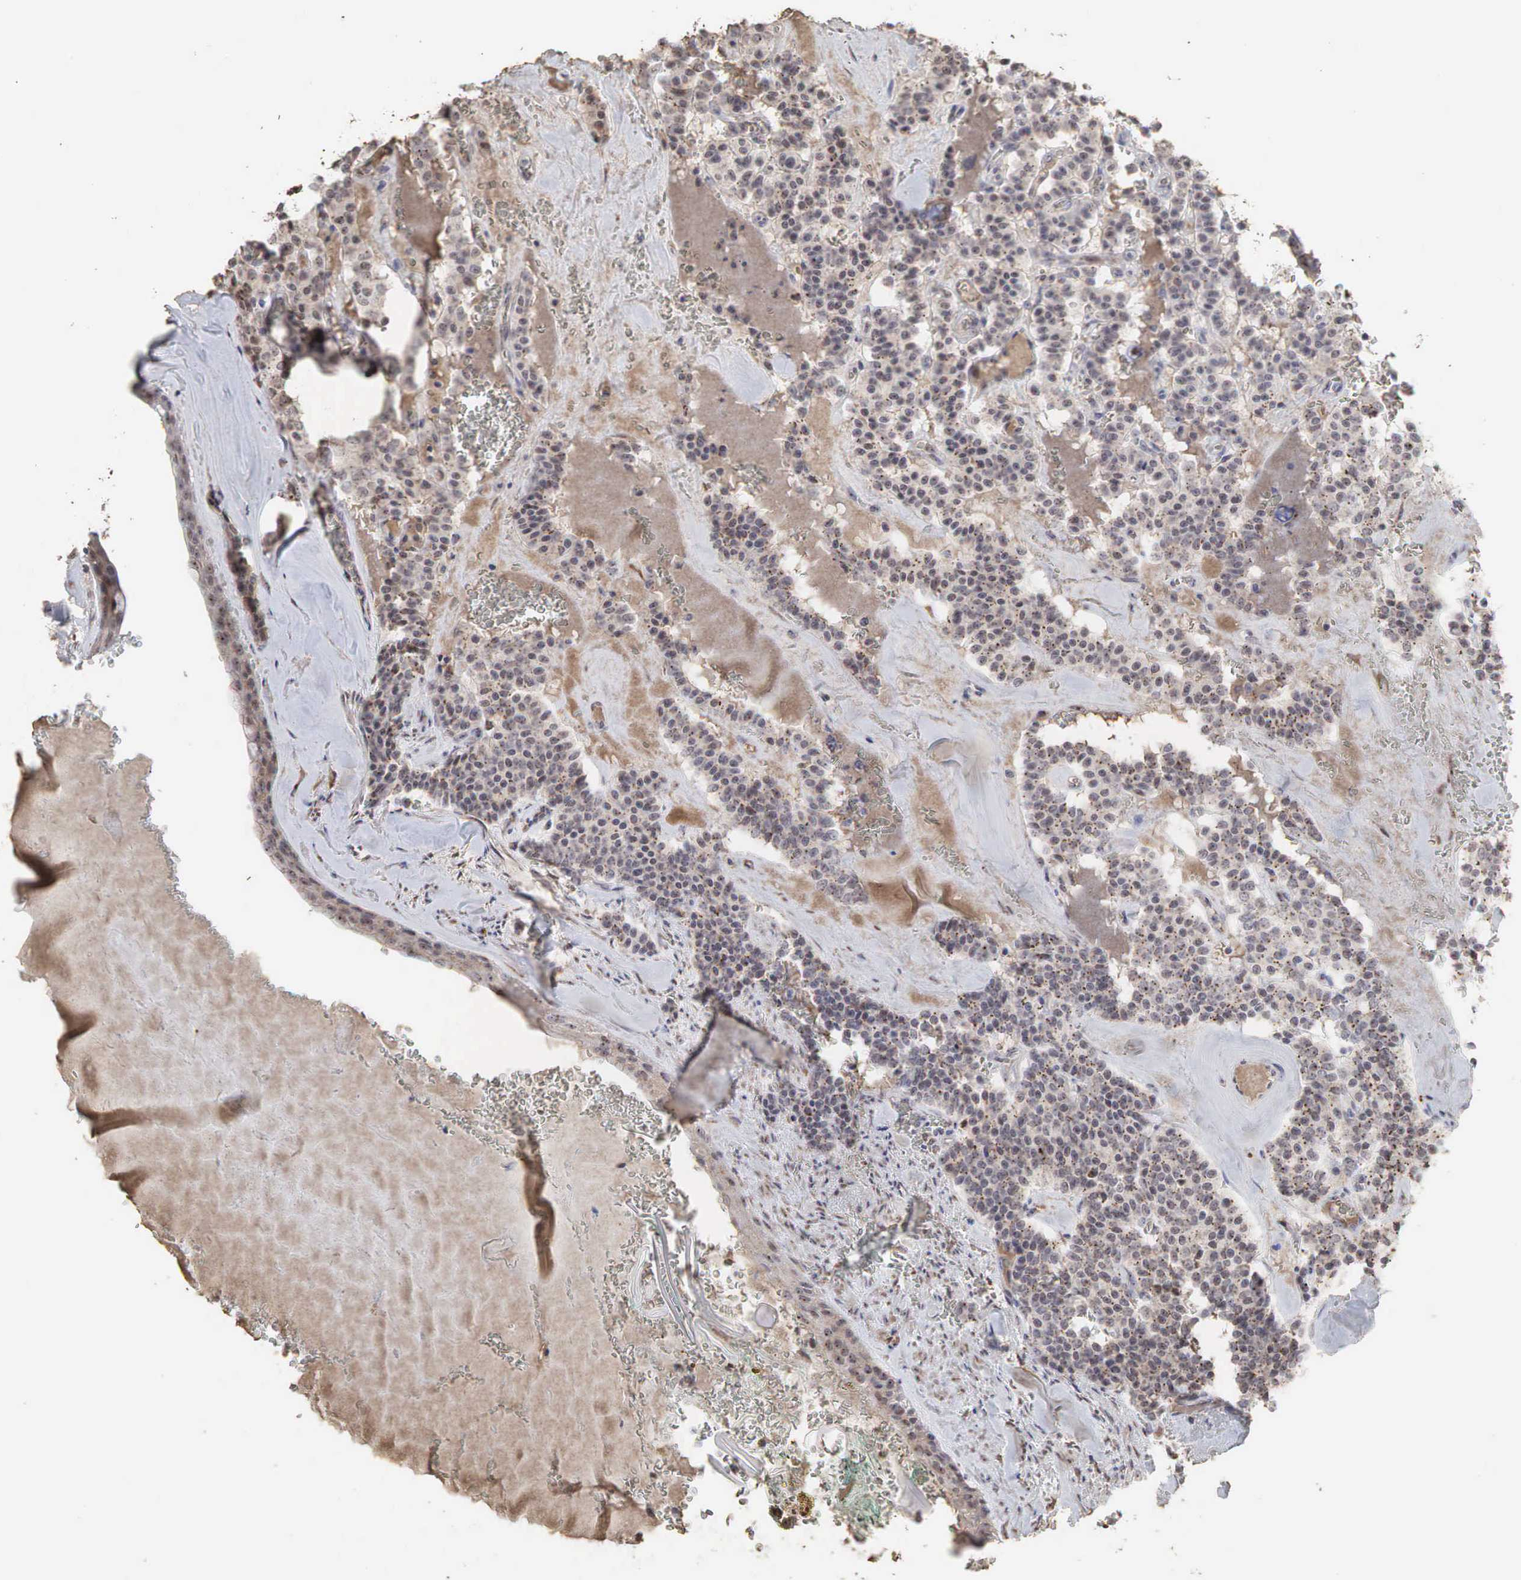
{"staining": {"intensity": "moderate", "quantity": "25%-75%", "location": "cytoplasmic/membranous,nuclear"}, "tissue": "carcinoid", "cell_type": "Tumor cells", "image_type": "cancer", "snomed": [{"axis": "morphology", "description": "Carcinoid, malignant, NOS"}, {"axis": "topography", "description": "Bronchus"}], "caption": "Immunohistochemical staining of carcinoid displays medium levels of moderate cytoplasmic/membranous and nuclear staining in about 25%-75% of tumor cells. The staining was performed using DAB (3,3'-diaminobenzidine), with brown indicating positive protein expression. Nuclei are stained blue with hematoxylin.", "gene": "DKC1", "patient": {"sex": "male", "age": 55}}